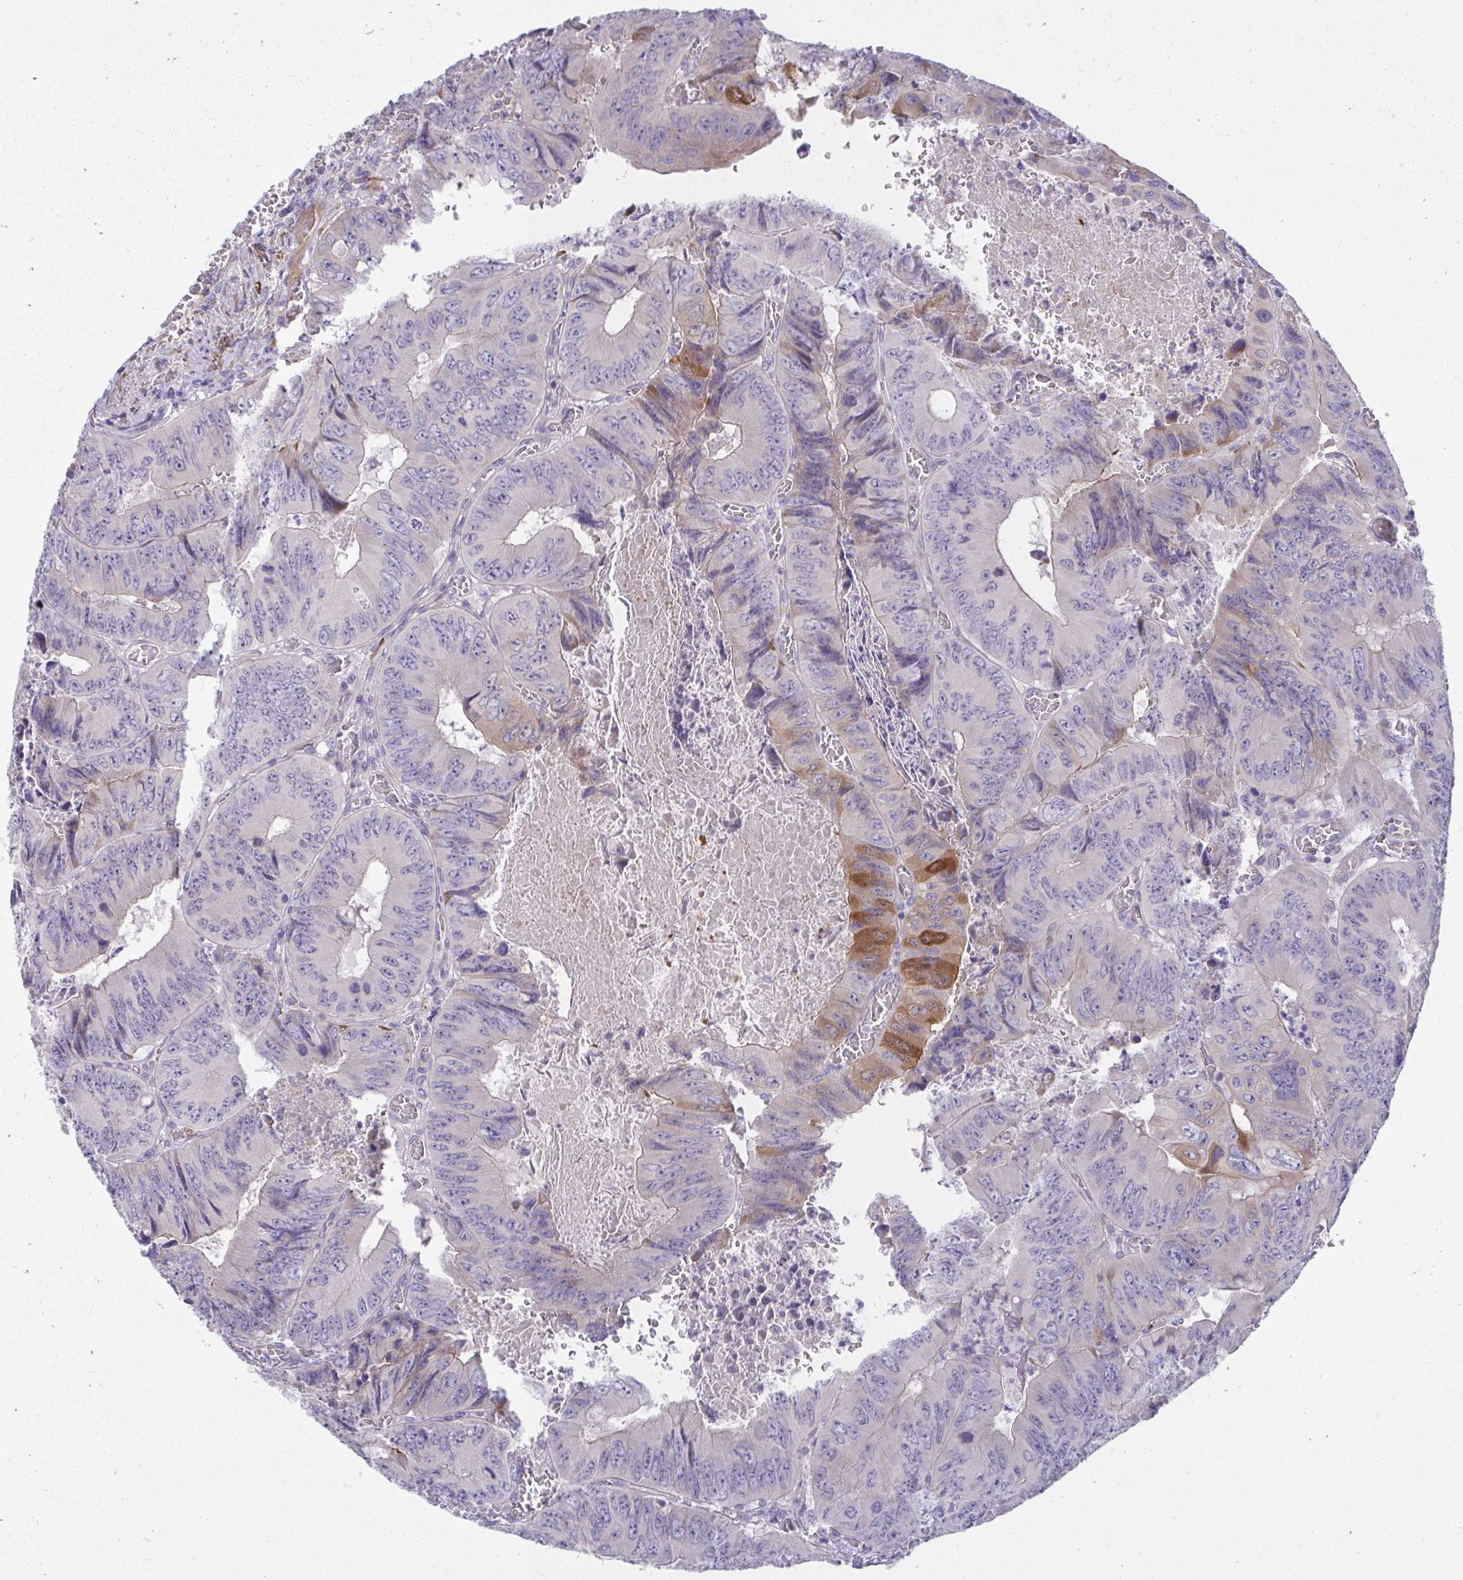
{"staining": {"intensity": "moderate", "quantity": "<25%", "location": "cytoplasmic/membranous"}, "tissue": "colorectal cancer", "cell_type": "Tumor cells", "image_type": "cancer", "snomed": [{"axis": "morphology", "description": "Adenocarcinoma, NOS"}, {"axis": "topography", "description": "Colon"}], "caption": "Colorectal cancer (adenocarcinoma) was stained to show a protein in brown. There is low levels of moderate cytoplasmic/membranous expression in about <25% of tumor cells.", "gene": "PIGZ", "patient": {"sex": "female", "age": 84}}